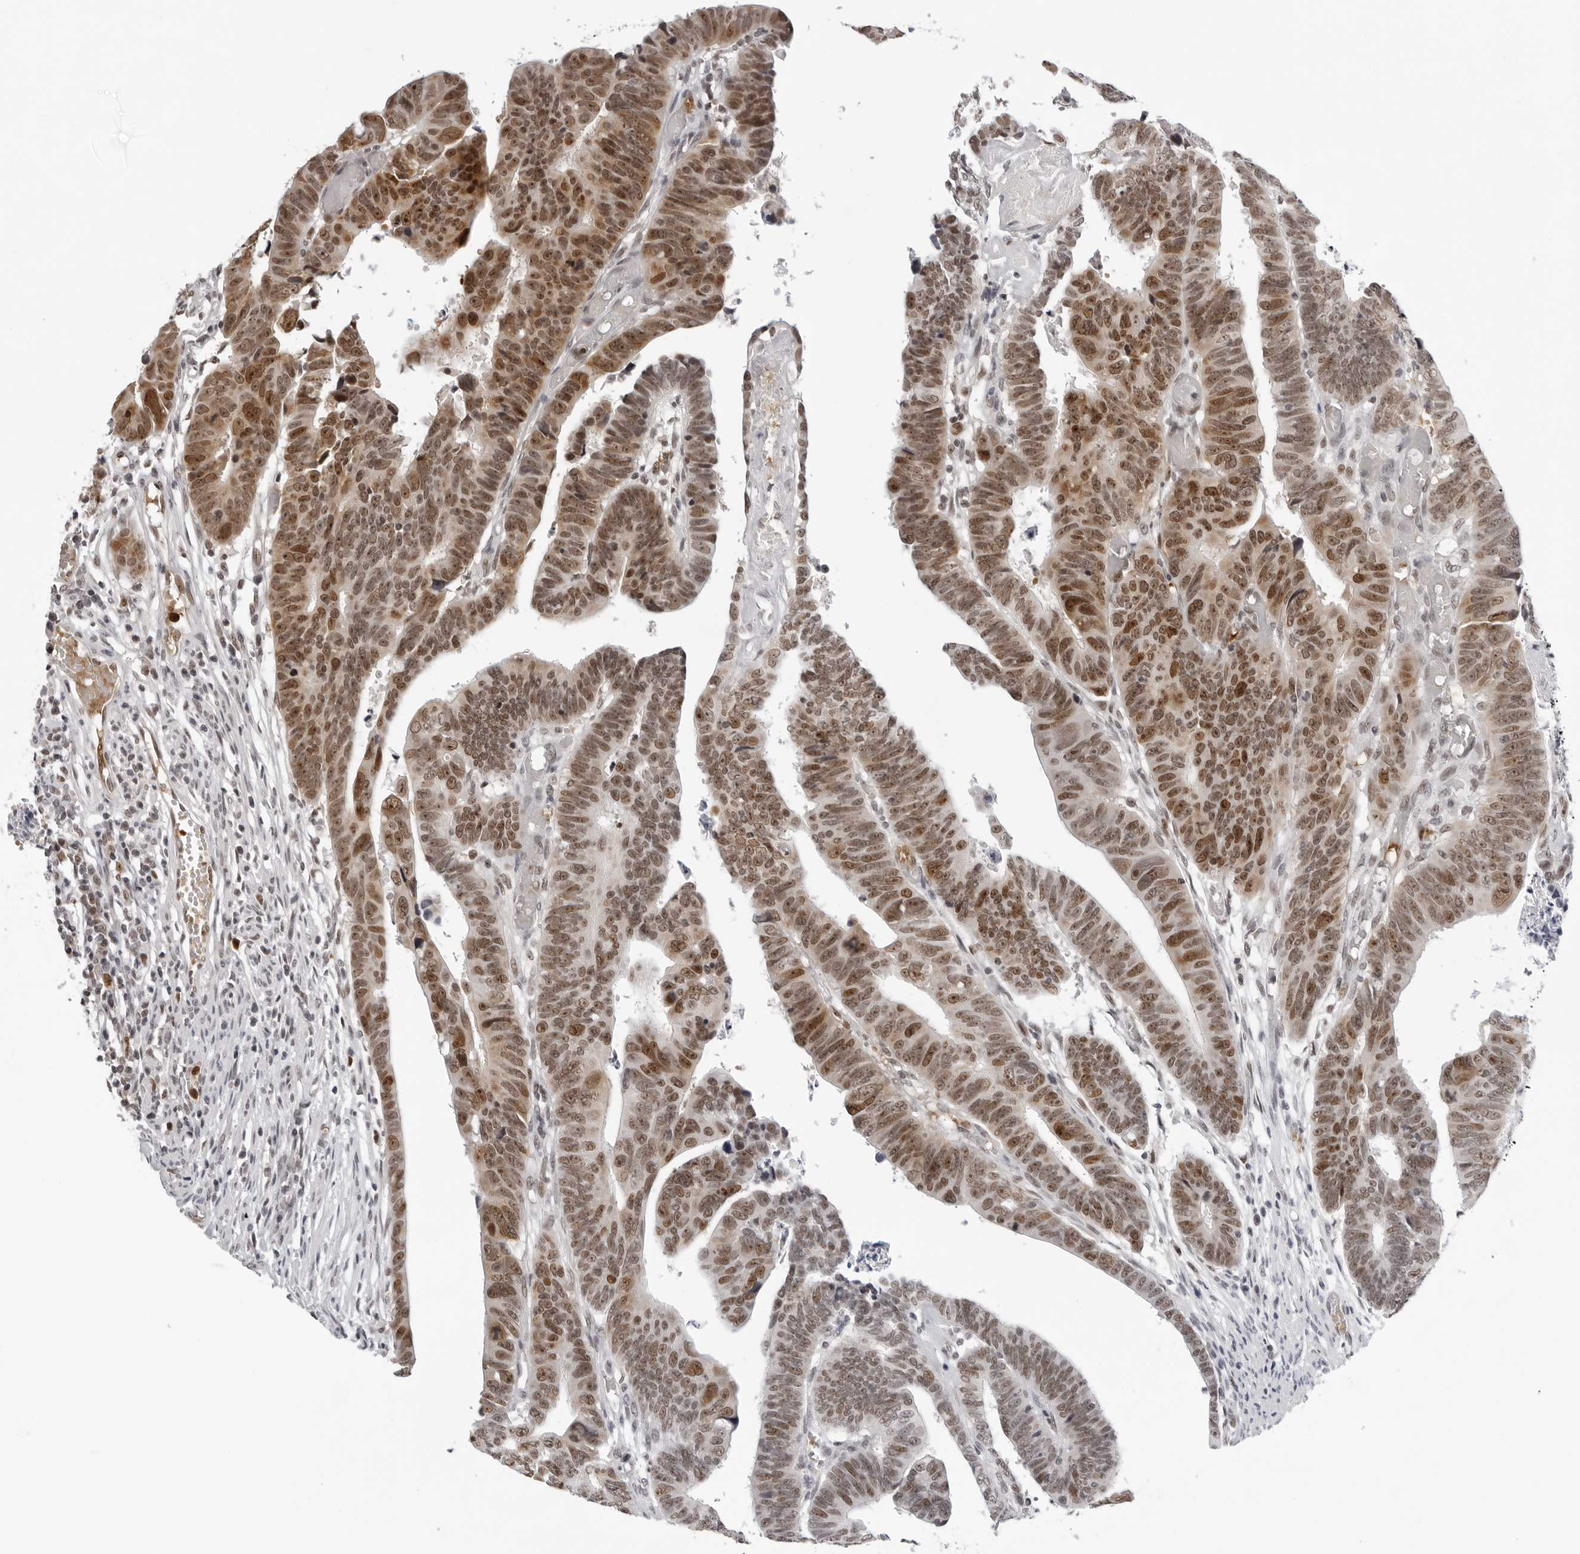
{"staining": {"intensity": "moderate", "quantity": ">75%", "location": "nuclear"}, "tissue": "colorectal cancer", "cell_type": "Tumor cells", "image_type": "cancer", "snomed": [{"axis": "morphology", "description": "Adenocarcinoma, NOS"}, {"axis": "topography", "description": "Rectum"}], "caption": "Immunohistochemistry of colorectal cancer demonstrates medium levels of moderate nuclear positivity in approximately >75% of tumor cells.", "gene": "USP1", "patient": {"sex": "female", "age": 65}}